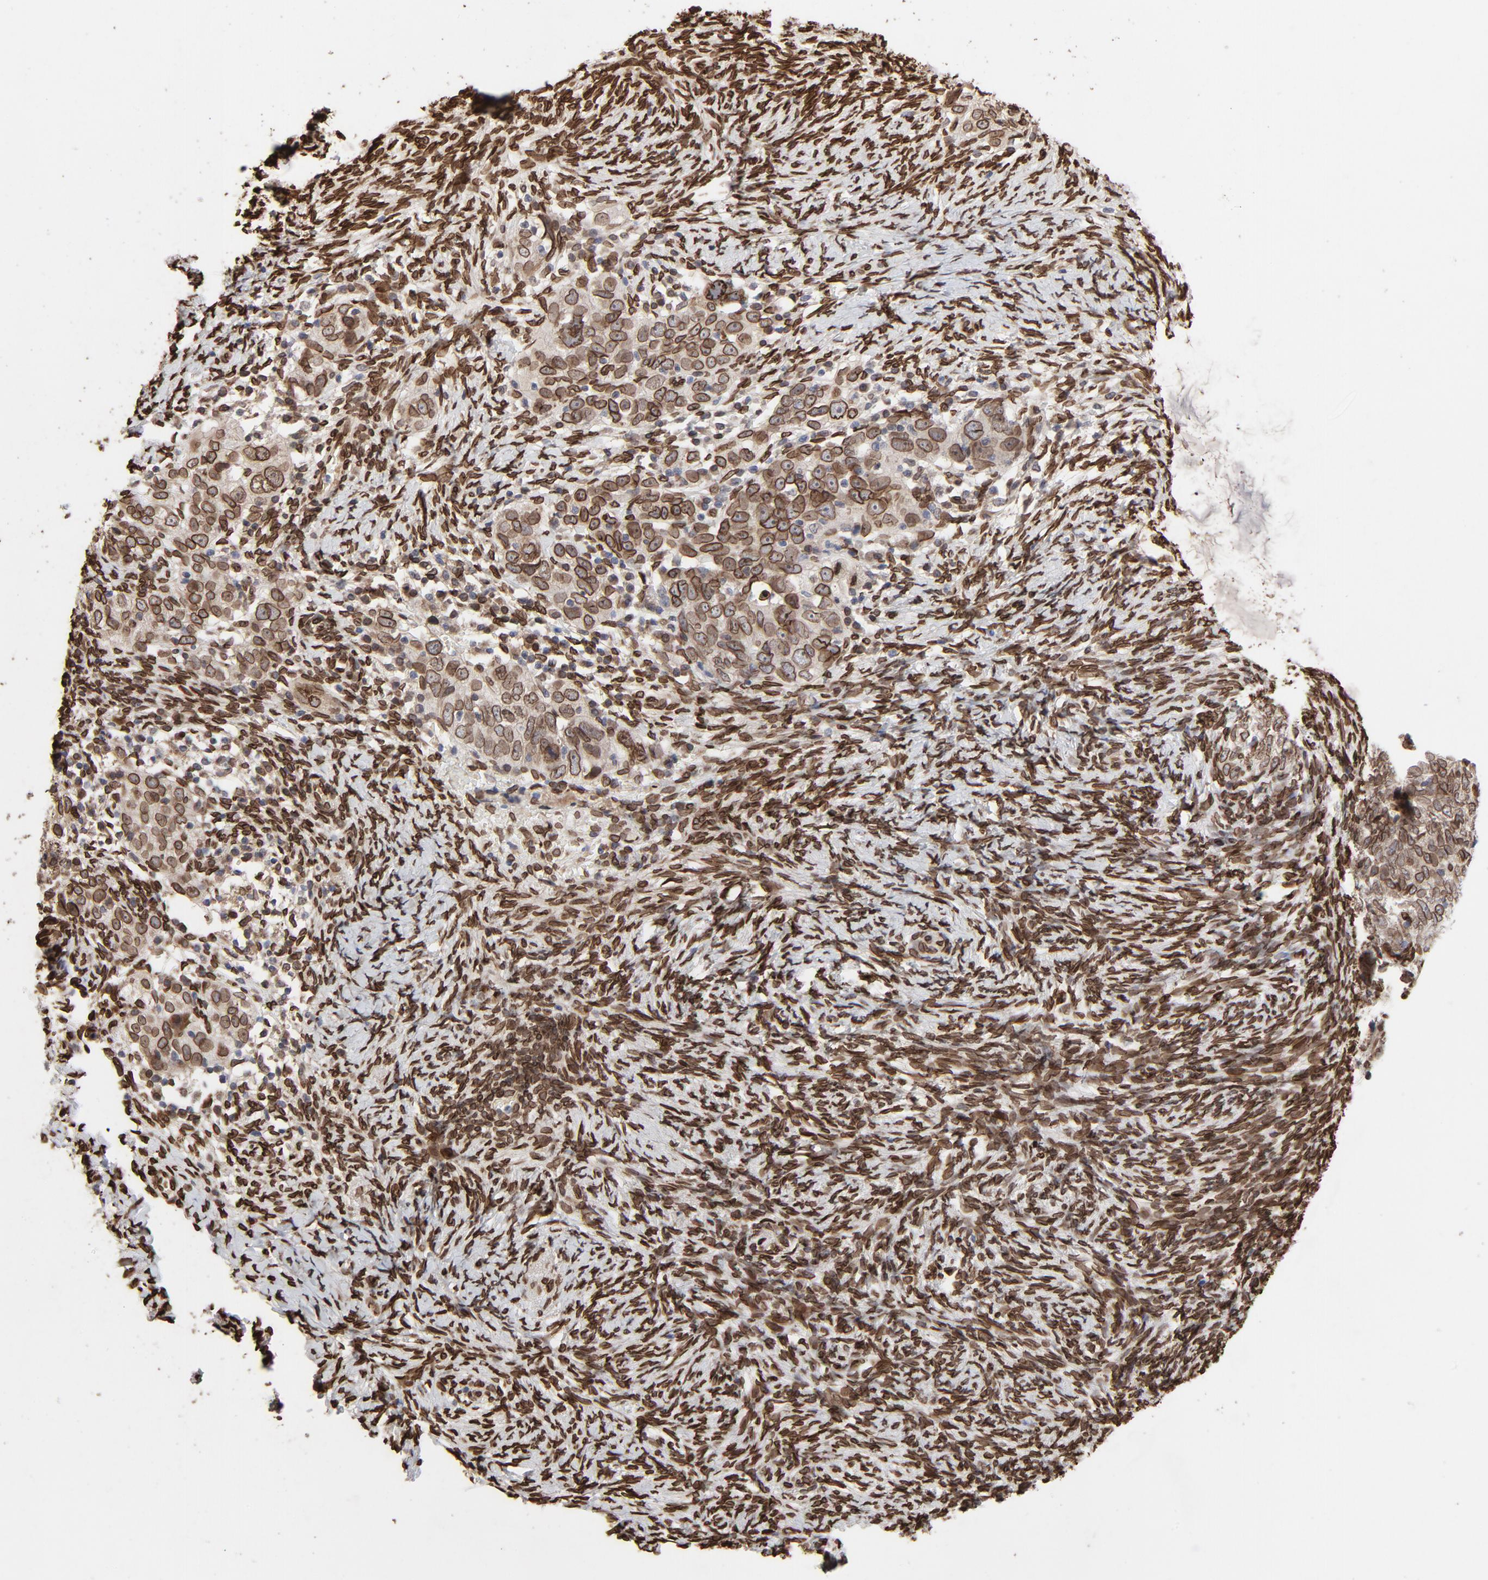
{"staining": {"intensity": "strong", "quantity": ">75%", "location": "cytoplasmic/membranous,nuclear"}, "tissue": "ovarian cancer", "cell_type": "Tumor cells", "image_type": "cancer", "snomed": [{"axis": "morphology", "description": "Normal tissue, NOS"}, {"axis": "morphology", "description": "Cystadenocarcinoma, serous, NOS"}, {"axis": "topography", "description": "Ovary"}], "caption": "The histopathology image demonstrates staining of serous cystadenocarcinoma (ovarian), revealing strong cytoplasmic/membranous and nuclear protein expression (brown color) within tumor cells.", "gene": "LMNA", "patient": {"sex": "female", "age": 62}}